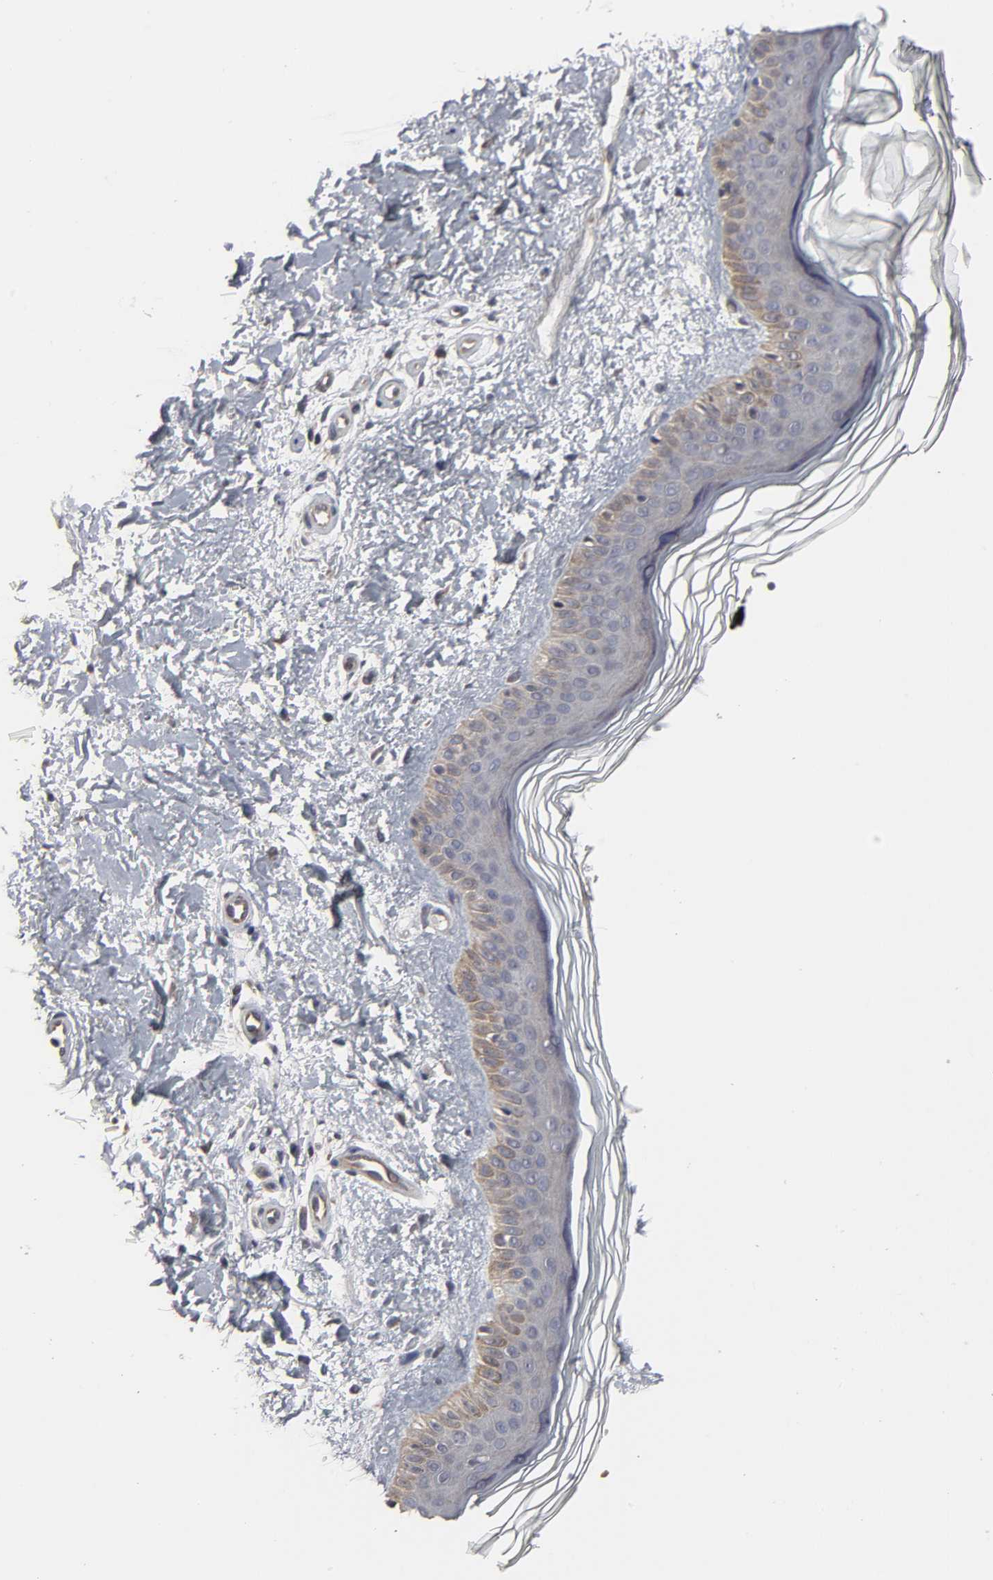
{"staining": {"intensity": "negative", "quantity": "none", "location": "none"}, "tissue": "skin", "cell_type": "Fibroblasts", "image_type": "normal", "snomed": [{"axis": "morphology", "description": "Normal tissue, NOS"}, {"axis": "topography", "description": "Skin"}], "caption": "Benign skin was stained to show a protein in brown. There is no significant staining in fibroblasts.", "gene": "HNF4A", "patient": {"sex": "female", "age": 19}}